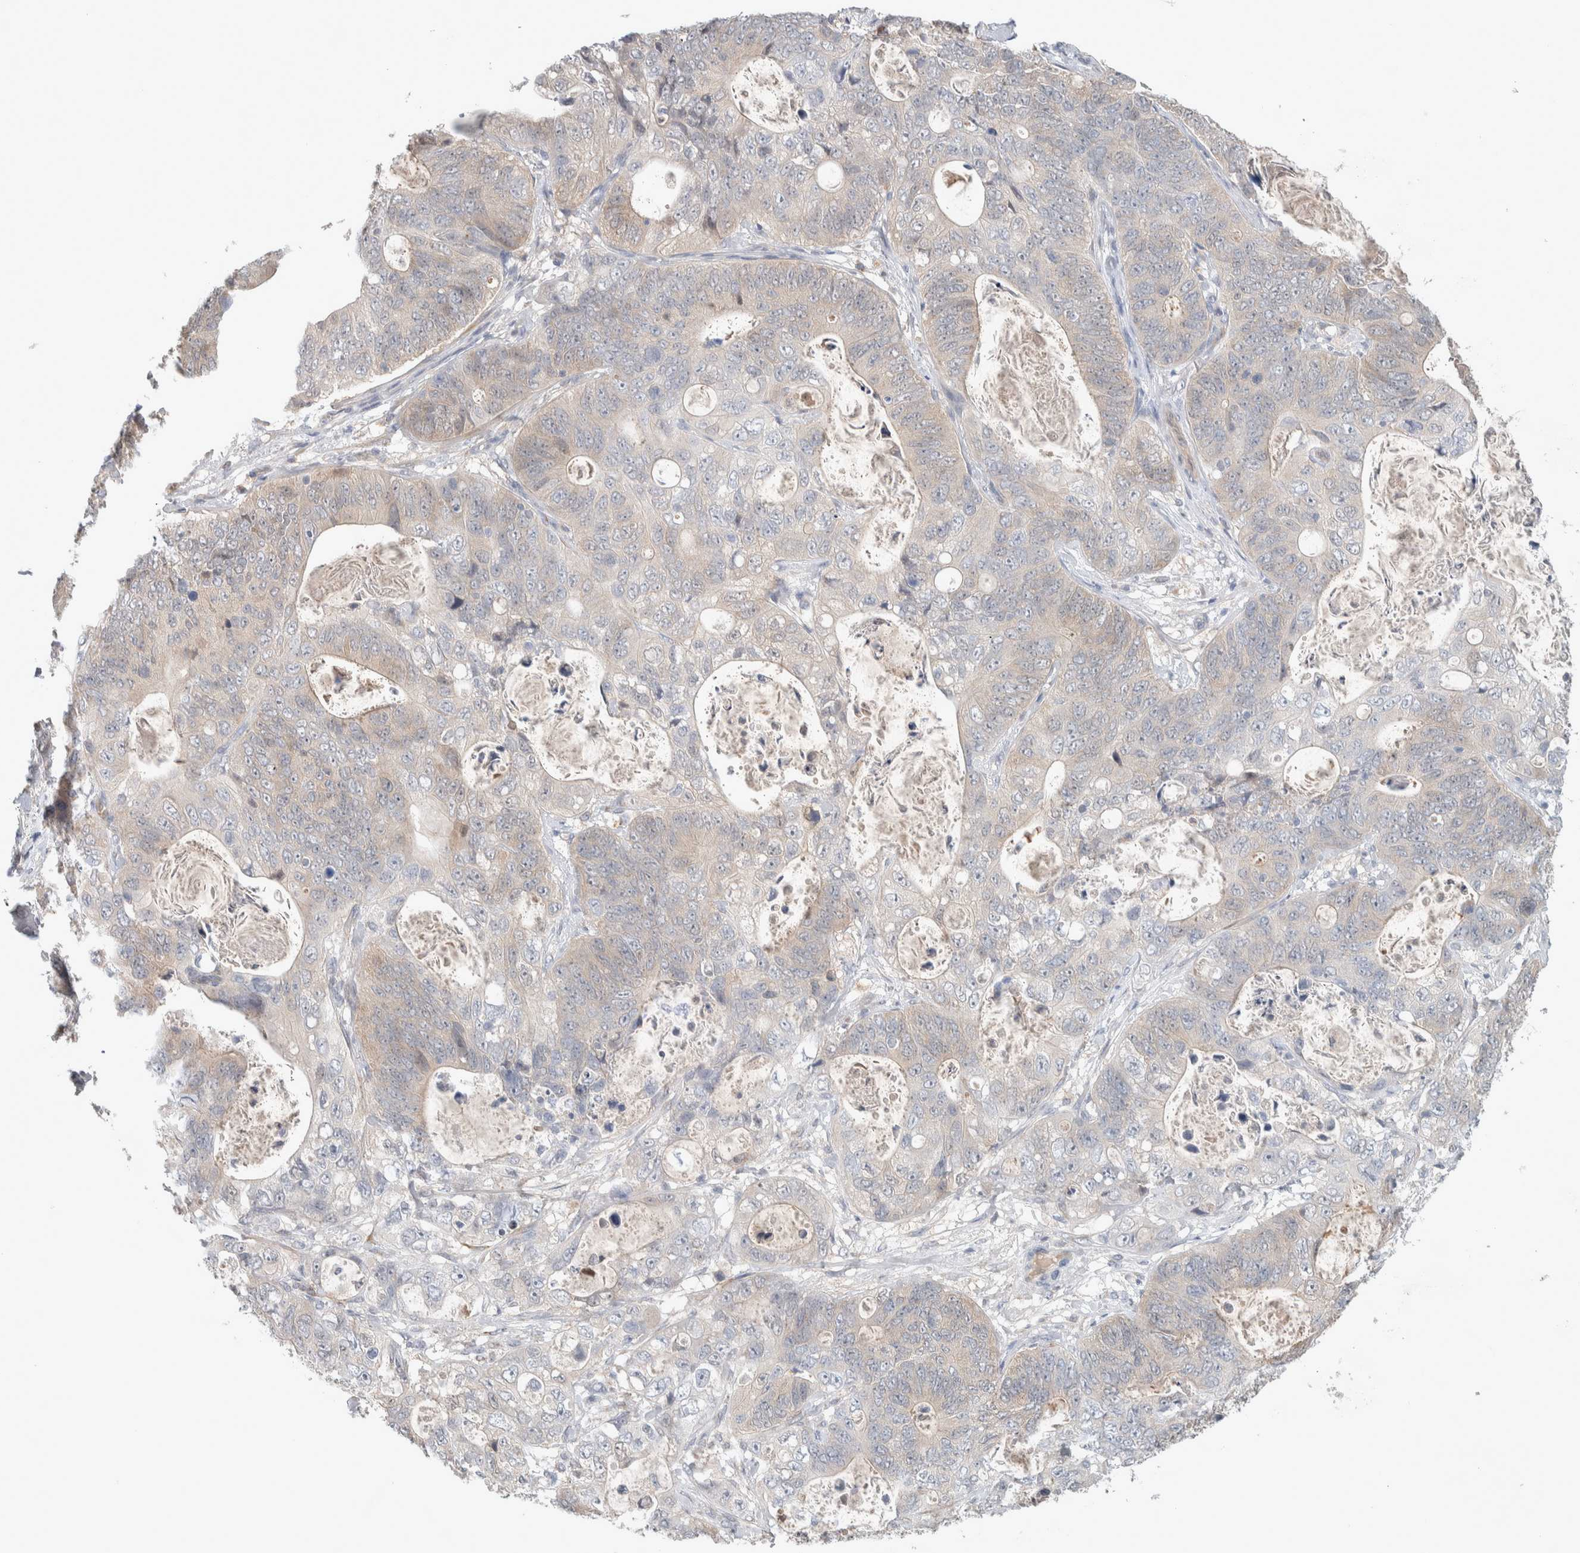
{"staining": {"intensity": "negative", "quantity": "none", "location": "none"}, "tissue": "stomach cancer", "cell_type": "Tumor cells", "image_type": "cancer", "snomed": [{"axis": "morphology", "description": "Normal tissue, NOS"}, {"axis": "morphology", "description": "Adenocarcinoma, NOS"}, {"axis": "topography", "description": "Stomach"}], "caption": "Stomach cancer (adenocarcinoma) was stained to show a protein in brown. There is no significant expression in tumor cells. (DAB immunohistochemistry with hematoxylin counter stain).", "gene": "DEPTOR", "patient": {"sex": "female", "age": 89}}